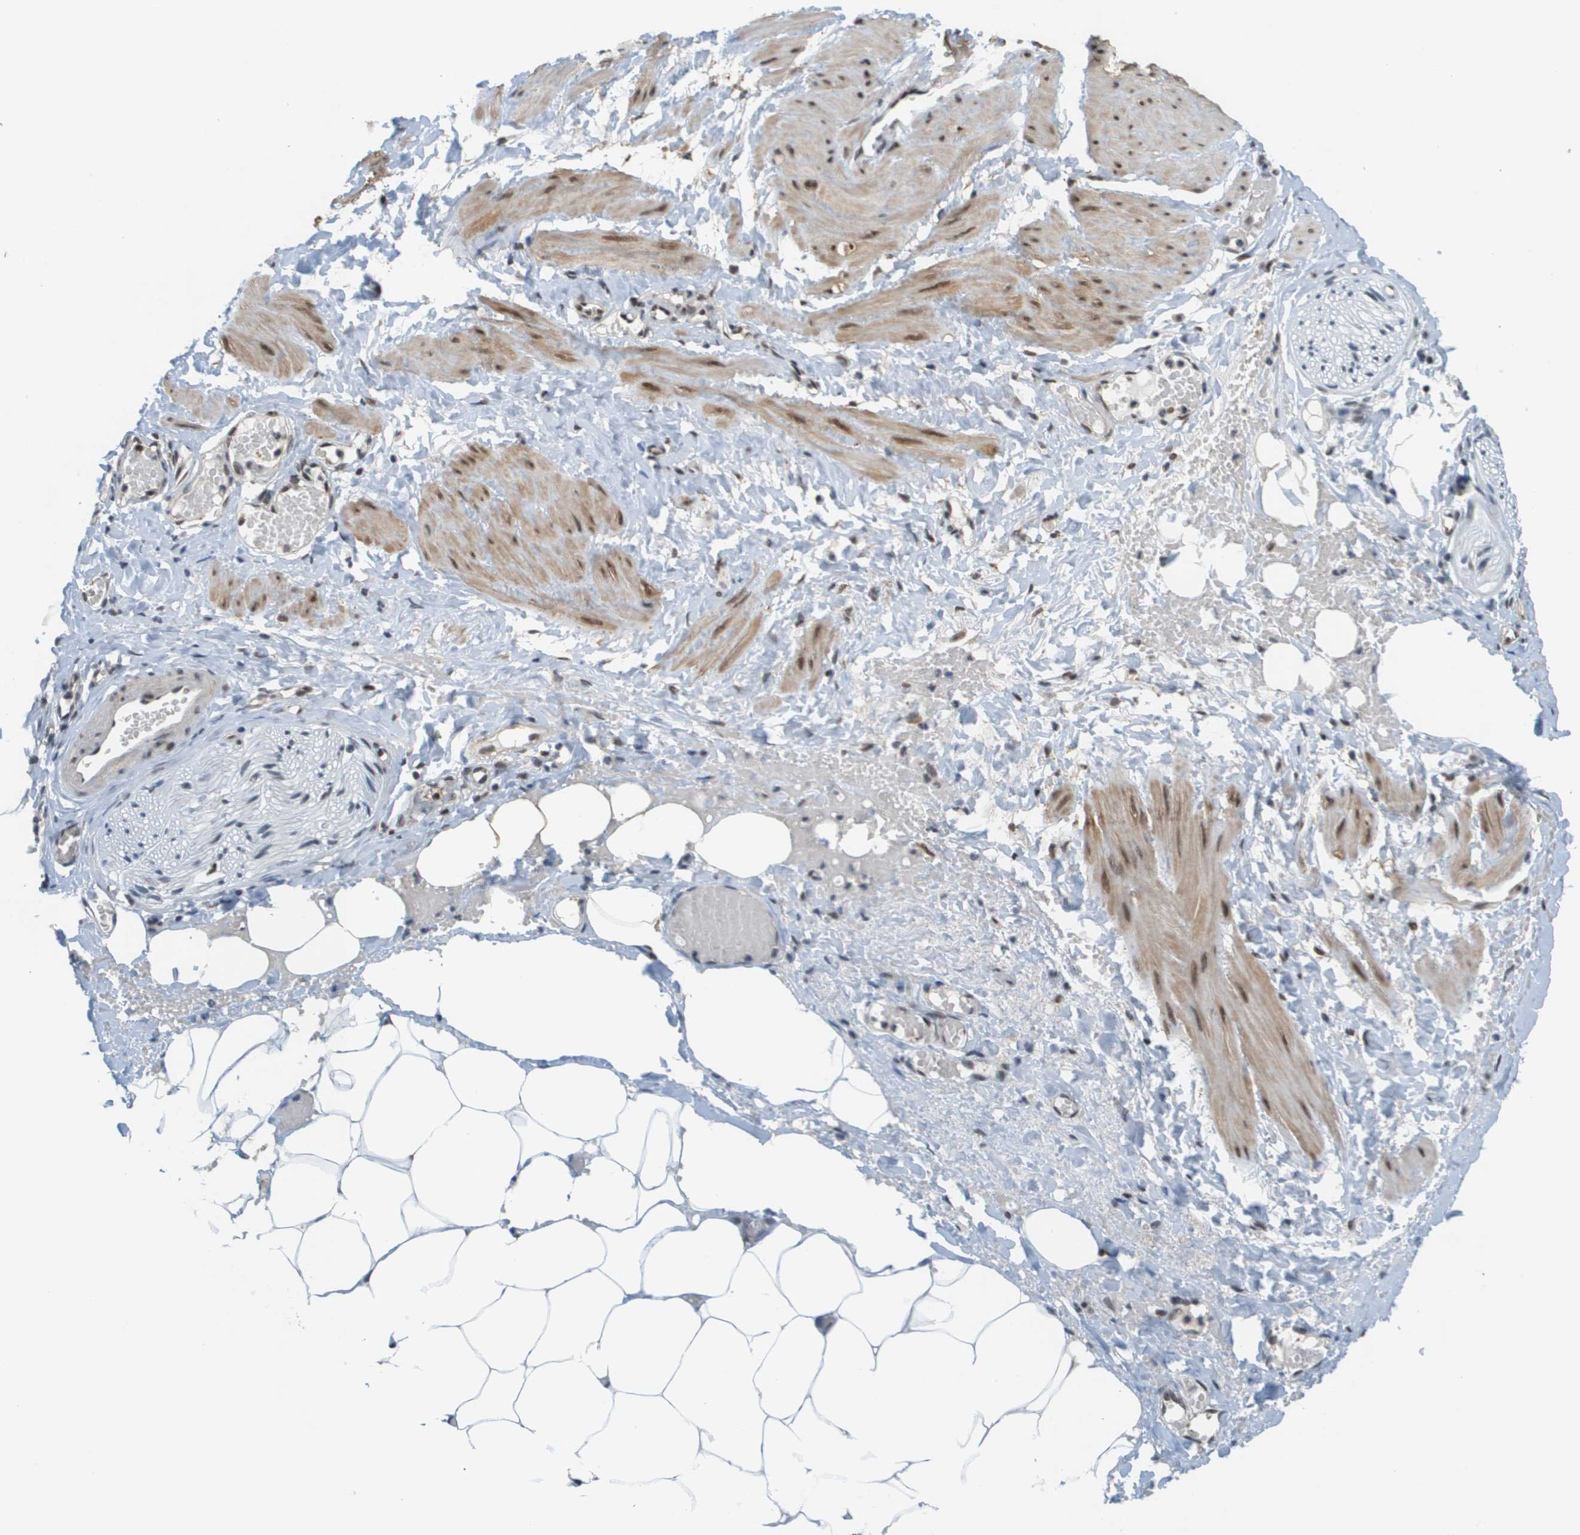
{"staining": {"intensity": "moderate", "quantity": ">75%", "location": "nuclear"}, "tissue": "adipose tissue", "cell_type": "Adipocytes", "image_type": "normal", "snomed": [{"axis": "morphology", "description": "Normal tissue, NOS"}, {"axis": "topography", "description": "Soft tissue"}, {"axis": "topography", "description": "Vascular tissue"}], "caption": "IHC photomicrograph of benign adipose tissue: adipose tissue stained using IHC exhibits medium levels of moderate protein expression localized specifically in the nuclear of adipocytes, appearing as a nuclear brown color.", "gene": "PRCC", "patient": {"sex": "female", "age": 35}}